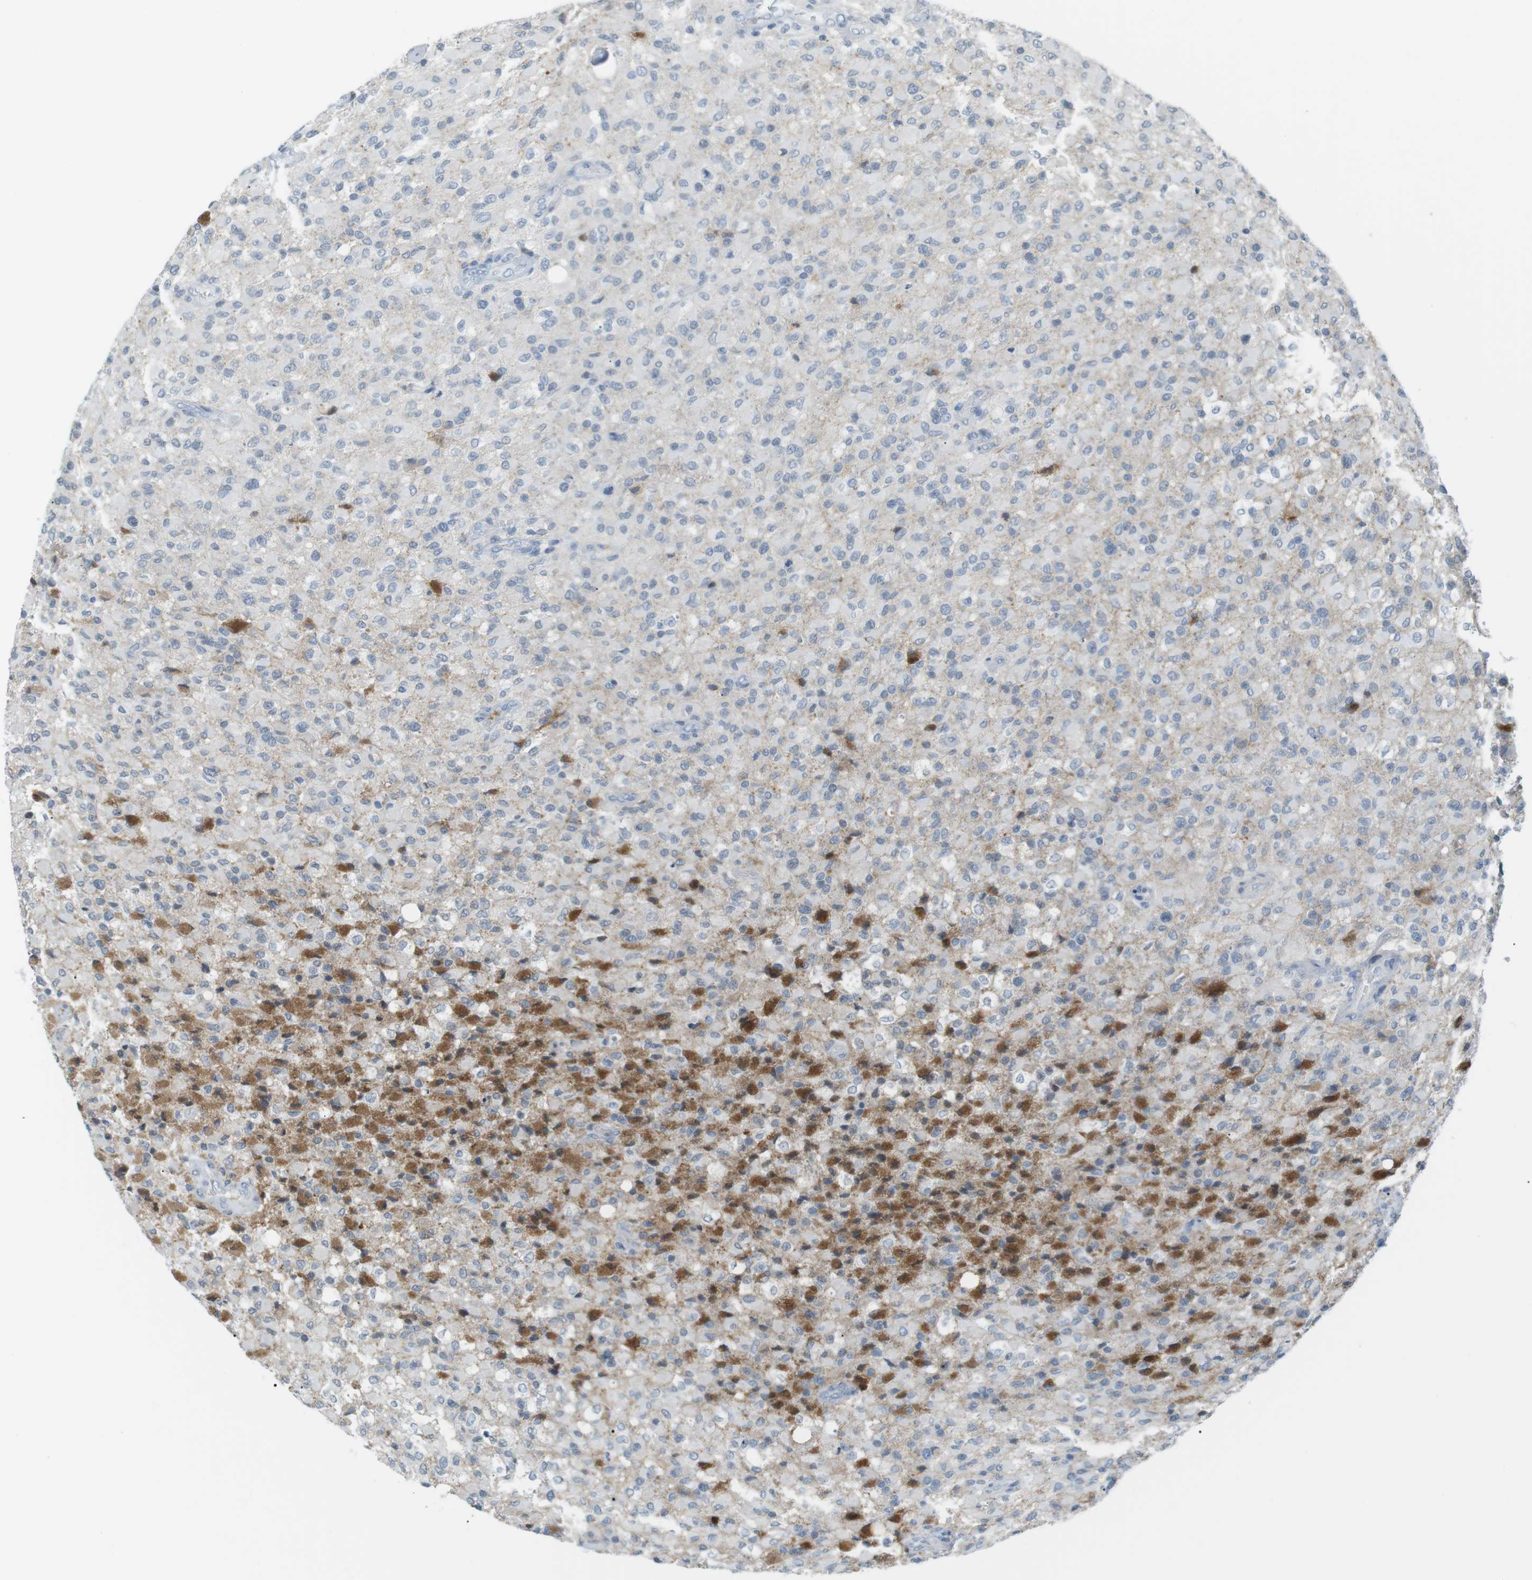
{"staining": {"intensity": "moderate", "quantity": "<25%", "location": "cytoplasmic/membranous"}, "tissue": "glioma", "cell_type": "Tumor cells", "image_type": "cancer", "snomed": [{"axis": "morphology", "description": "Glioma, malignant, High grade"}, {"axis": "topography", "description": "Brain"}], "caption": "This is a photomicrograph of IHC staining of high-grade glioma (malignant), which shows moderate positivity in the cytoplasmic/membranous of tumor cells.", "gene": "AZGP1", "patient": {"sex": "male", "age": 71}}